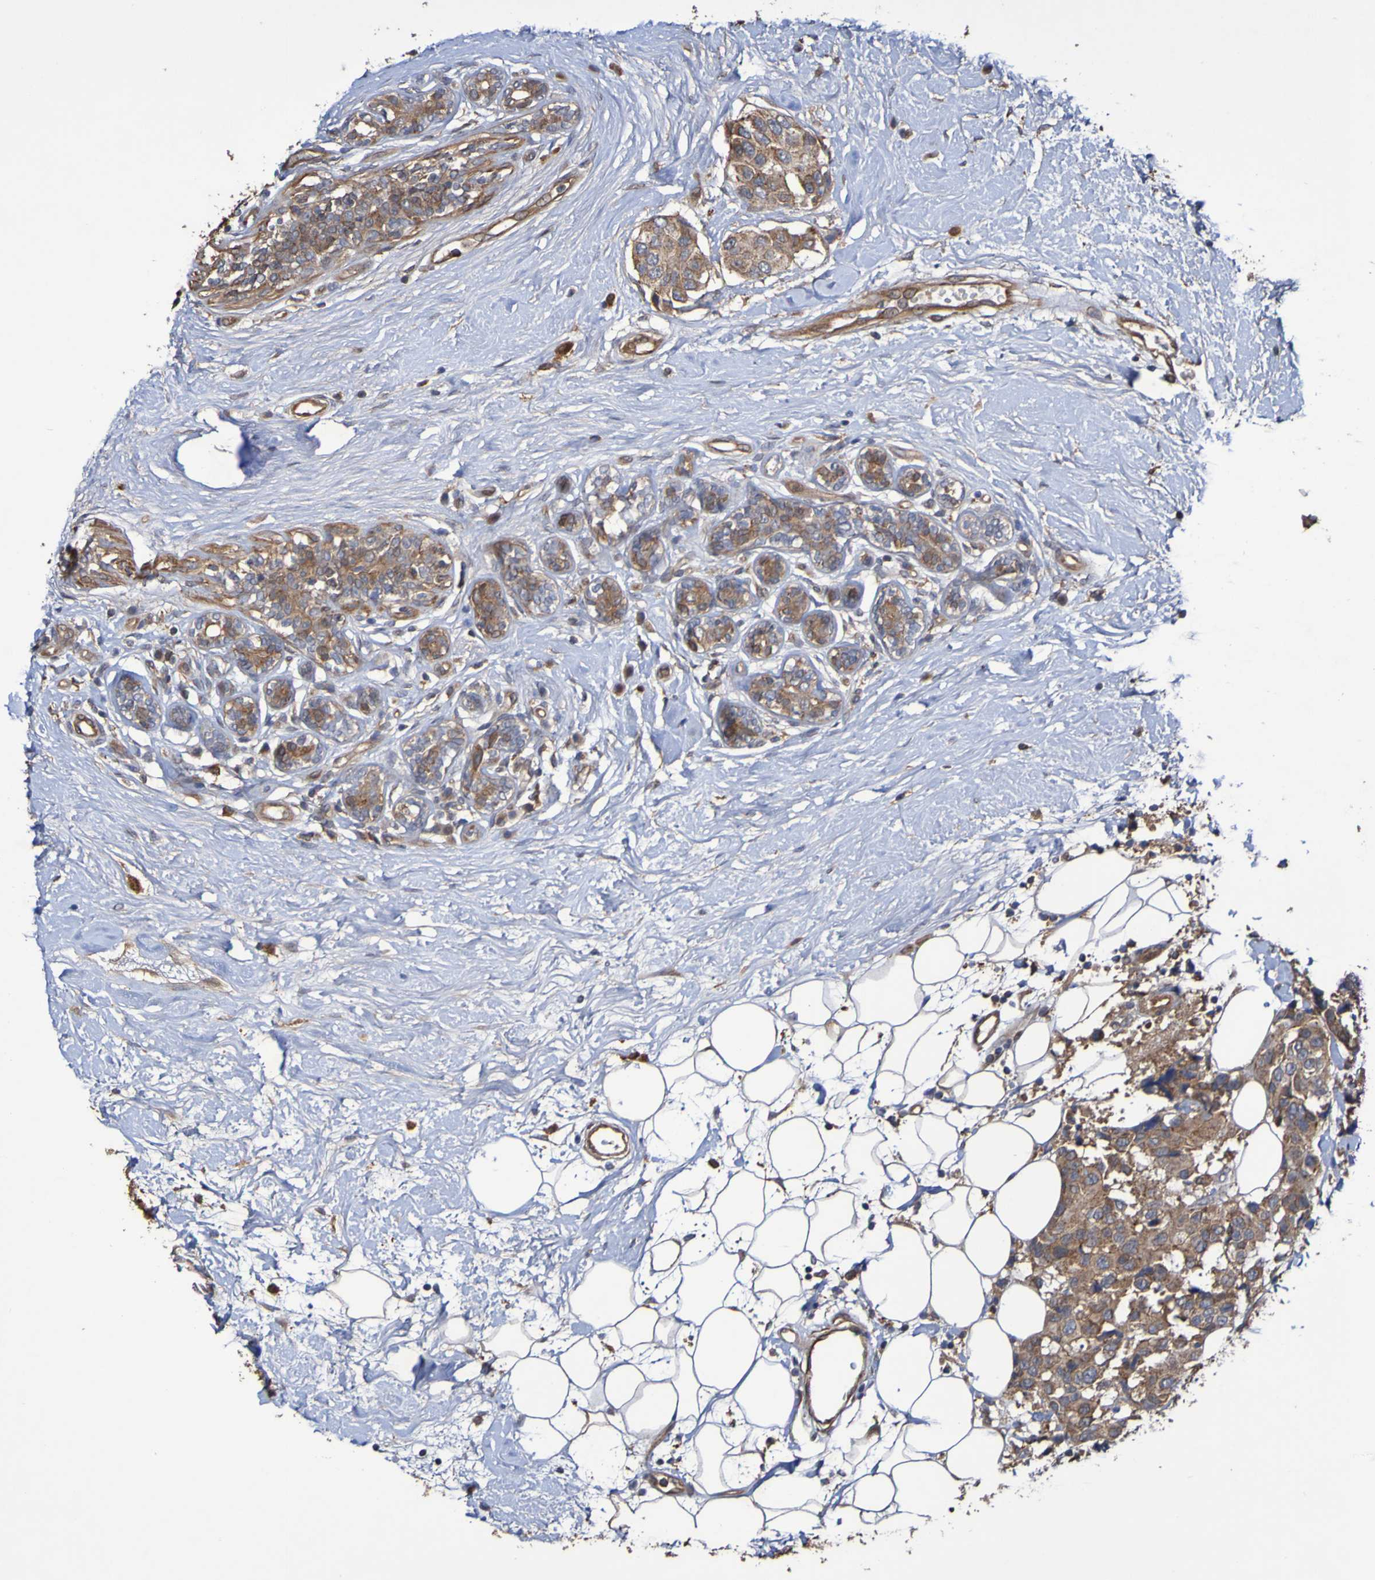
{"staining": {"intensity": "moderate", "quantity": ">75%", "location": "cytoplasmic/membranous"}, "tissue": "breast cancer", "cell_type": "Tumor cells", "image_type": "cancer", "snomed": [{"axis": "morphology", "description": "Normal tissue, NOS"}, {"axis": "morphology", "description": "Duct carcinoma"}, {"axis": "topography", "description": "Breast"}], "caption": "About >75% of tumor cells in intraductal carcinoma (breast) show moderate cytoplasmic/membranous protein positivity as visualized by brown immunohistochemical staining.", "gene": "SERPINB6", "patient": {"sex": "female", "age": 39}}